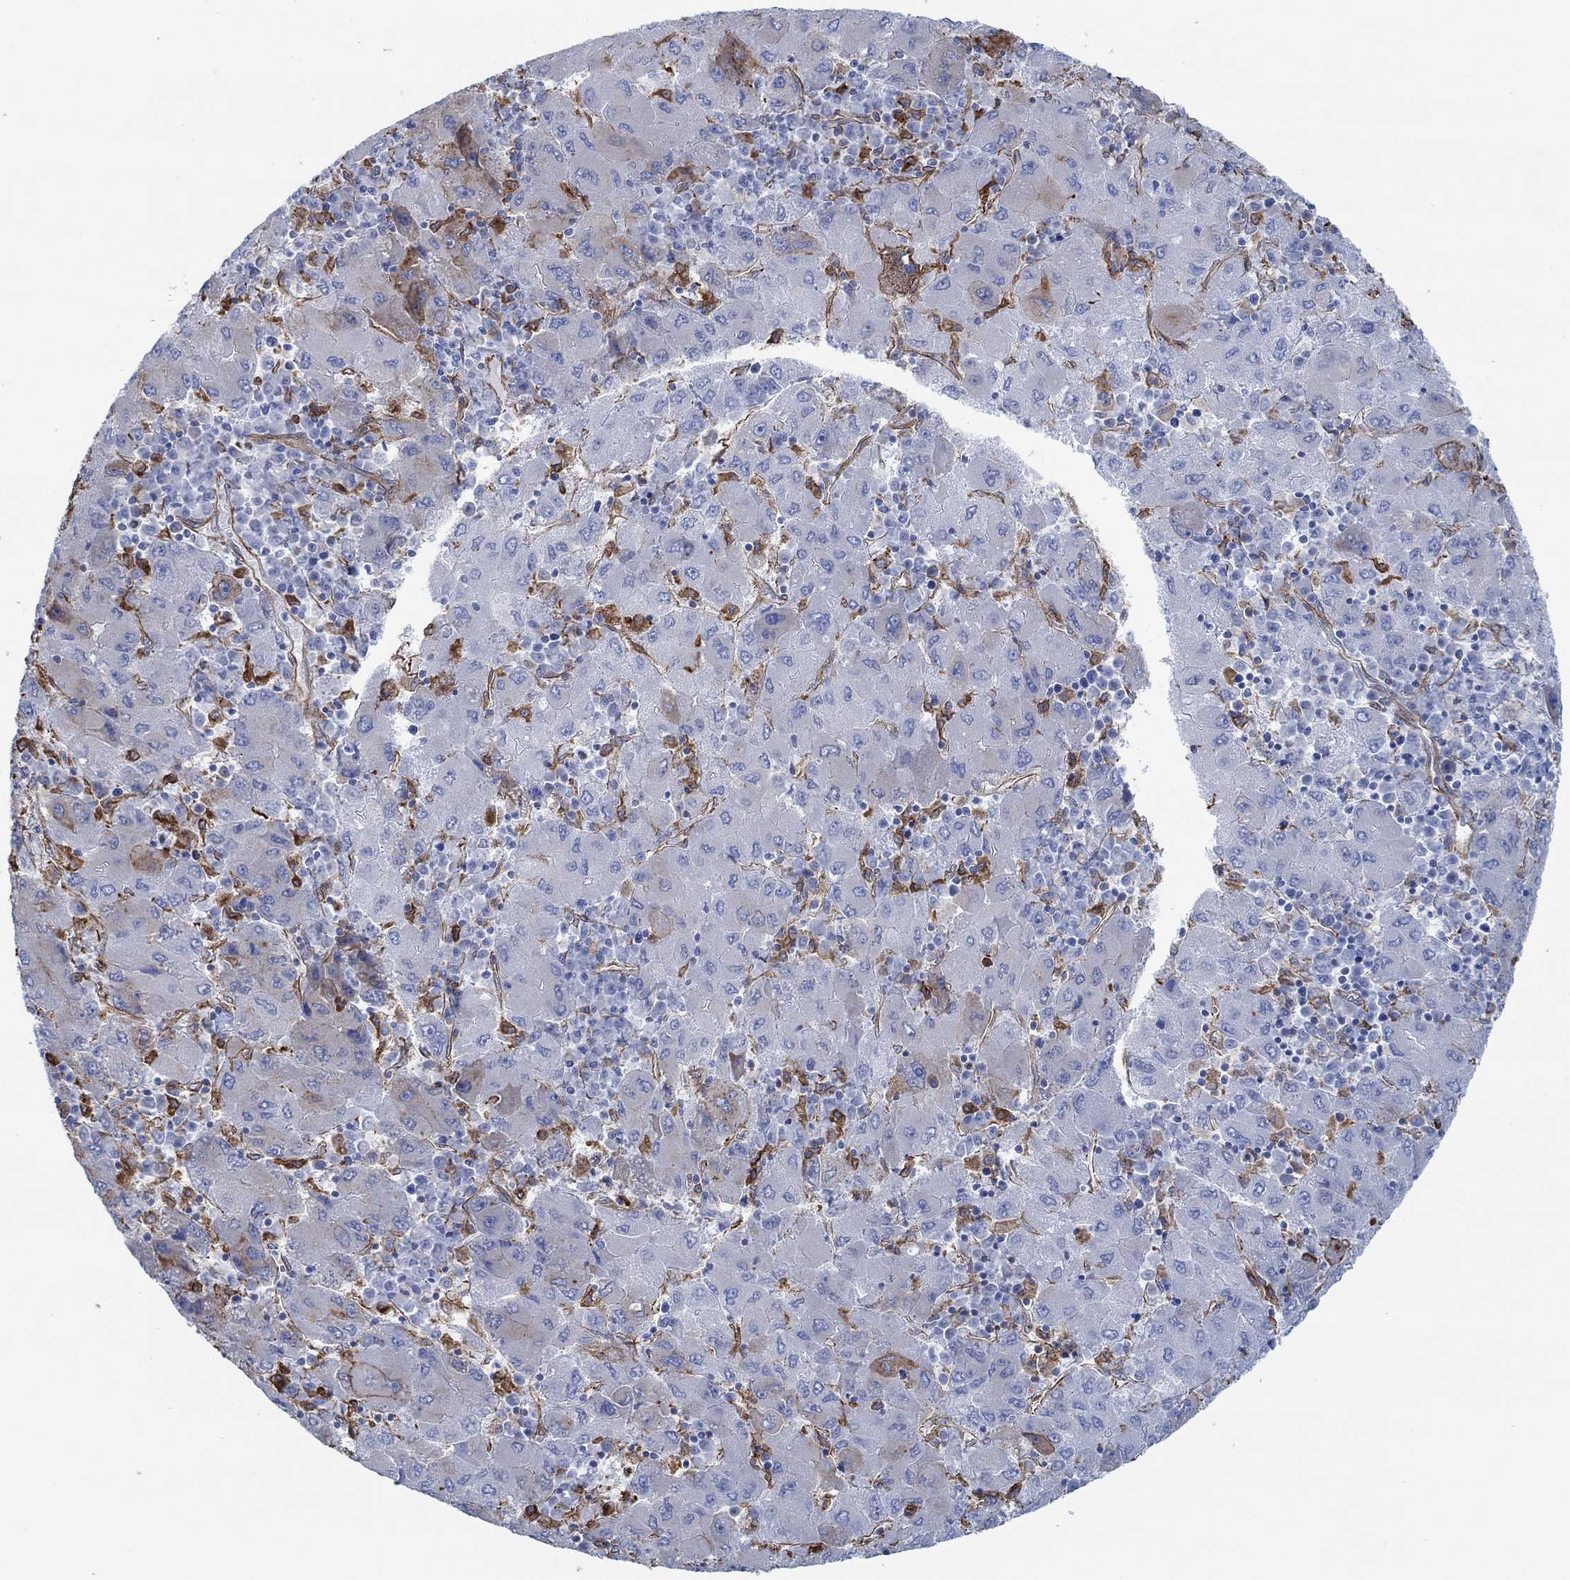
{"staining": {"intensity": "weak", "quantity": "<25%", "location": "cytoplasmic/membranous"}, "tissue": "liver cancer", "cell_type": "Tumor cells", "image_type": "cancer", "snomed": [{"axis": "morphology", "description": "Carcinoma, Hepatocellular, NOS"}, {"axis": "topography", "description": "Liver"}], "caption": "Tumor cells are negative for protein expression in human liver cancer. (DAB (3,3'-diaminobenzidine) IHC with hematoxylin counter stain).", "gene": "STC2", "patient": {"sex": "male", "age": 75}}